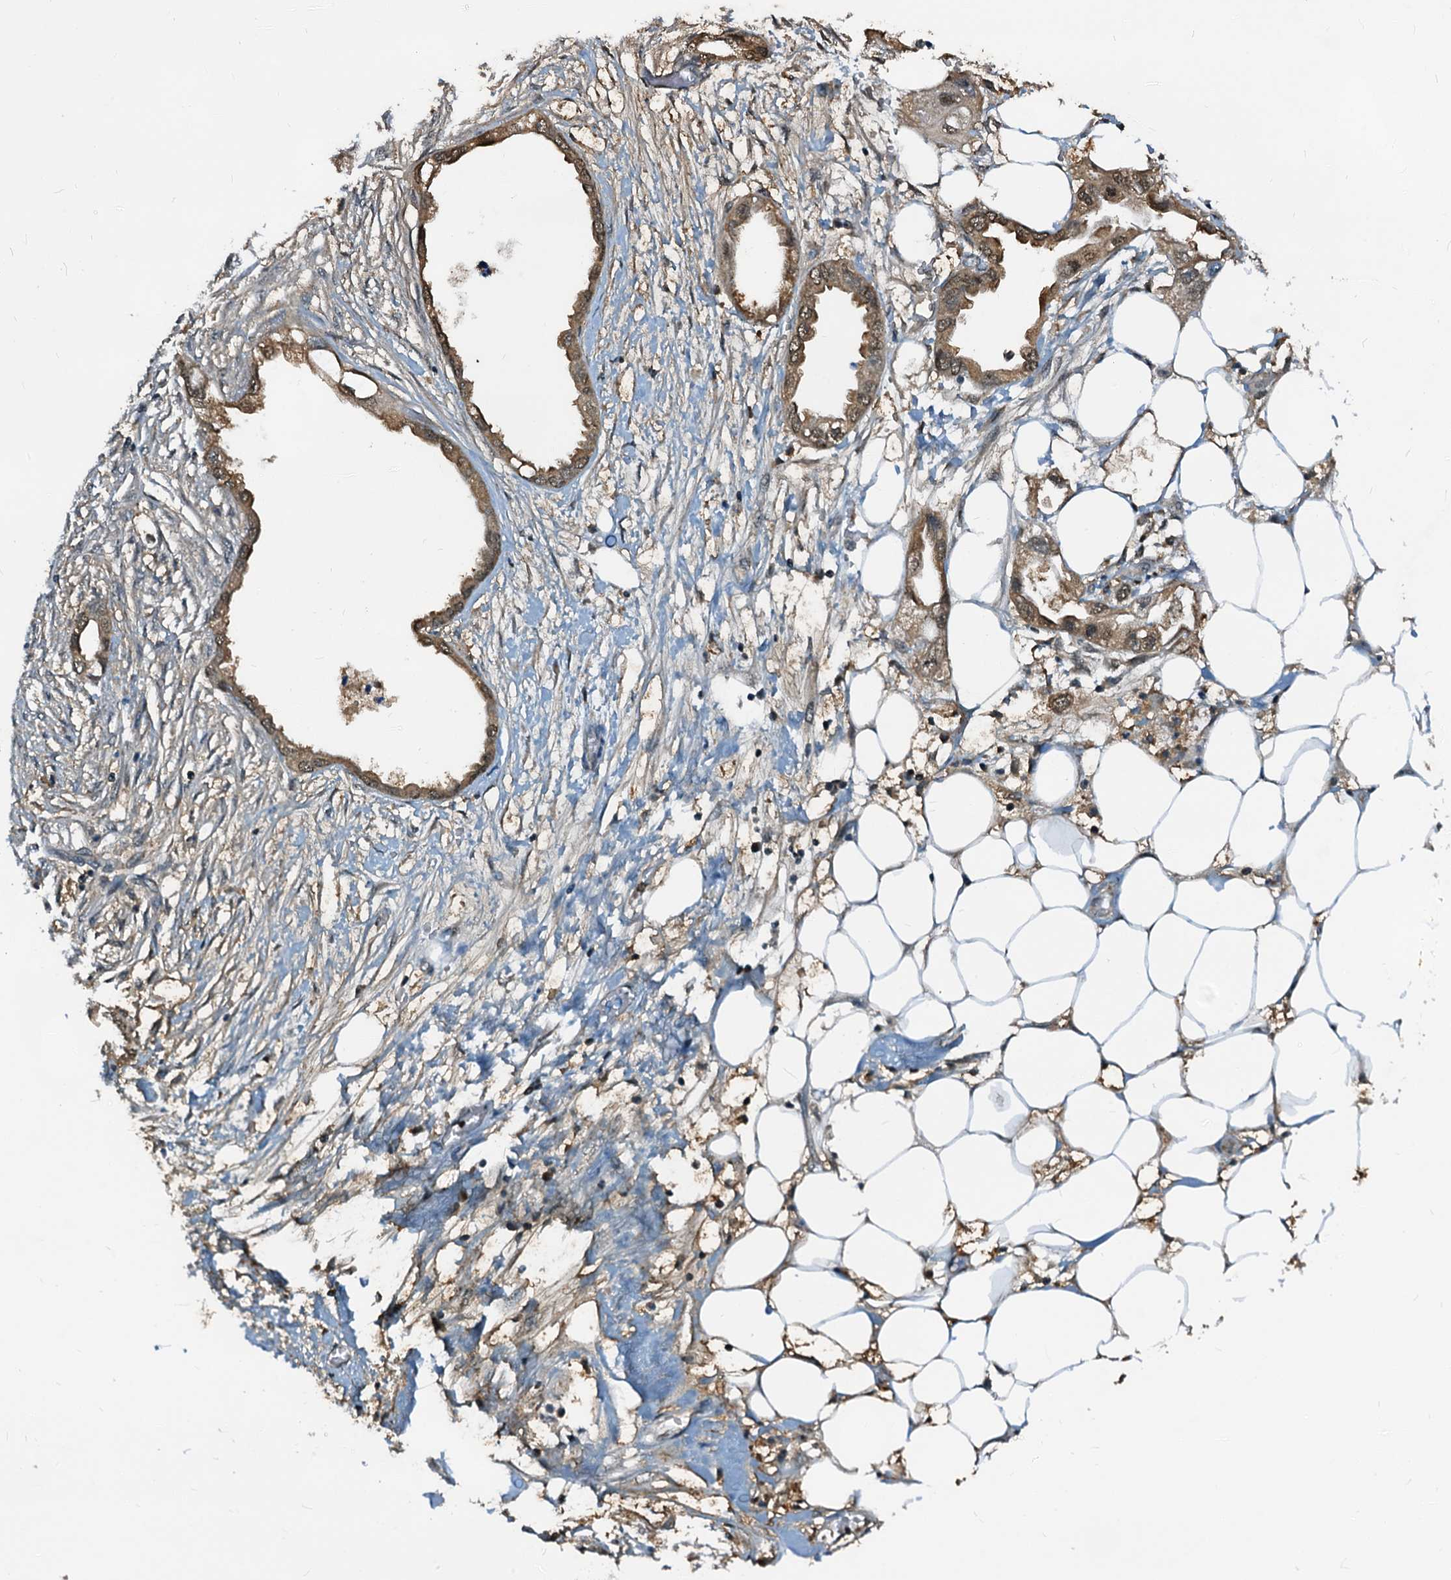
{"staining": {"intensity": "moderate", "quantity": ">75%", "location": "cytoplasmic/membranous,nuclear"}, "tissue": "endometrial cancer", "cell_type": "Tumor cells", "image_type": "cancer", "snomed": [{"axis": "morphology", "description": "Adenocarcinoma, NOS"}, {"axis": "morphology", "description": "Adenocarcinoma, metastatic, NOS"}, {"axis": "topography", "description": "Adipose tissue"}, {"axis": "topography", "description": "Endometrium"}], "caption": "Protein expression by immunohistochemistry (IHC) exhibits moderate cytoplasmic/membranous and nuclear staining in about >75% of tumor cells in endometrial cancer (metastatic adenocarcinoma).", "gene": "PTGES3", "patient": {"sex": "female", "age": 67}}